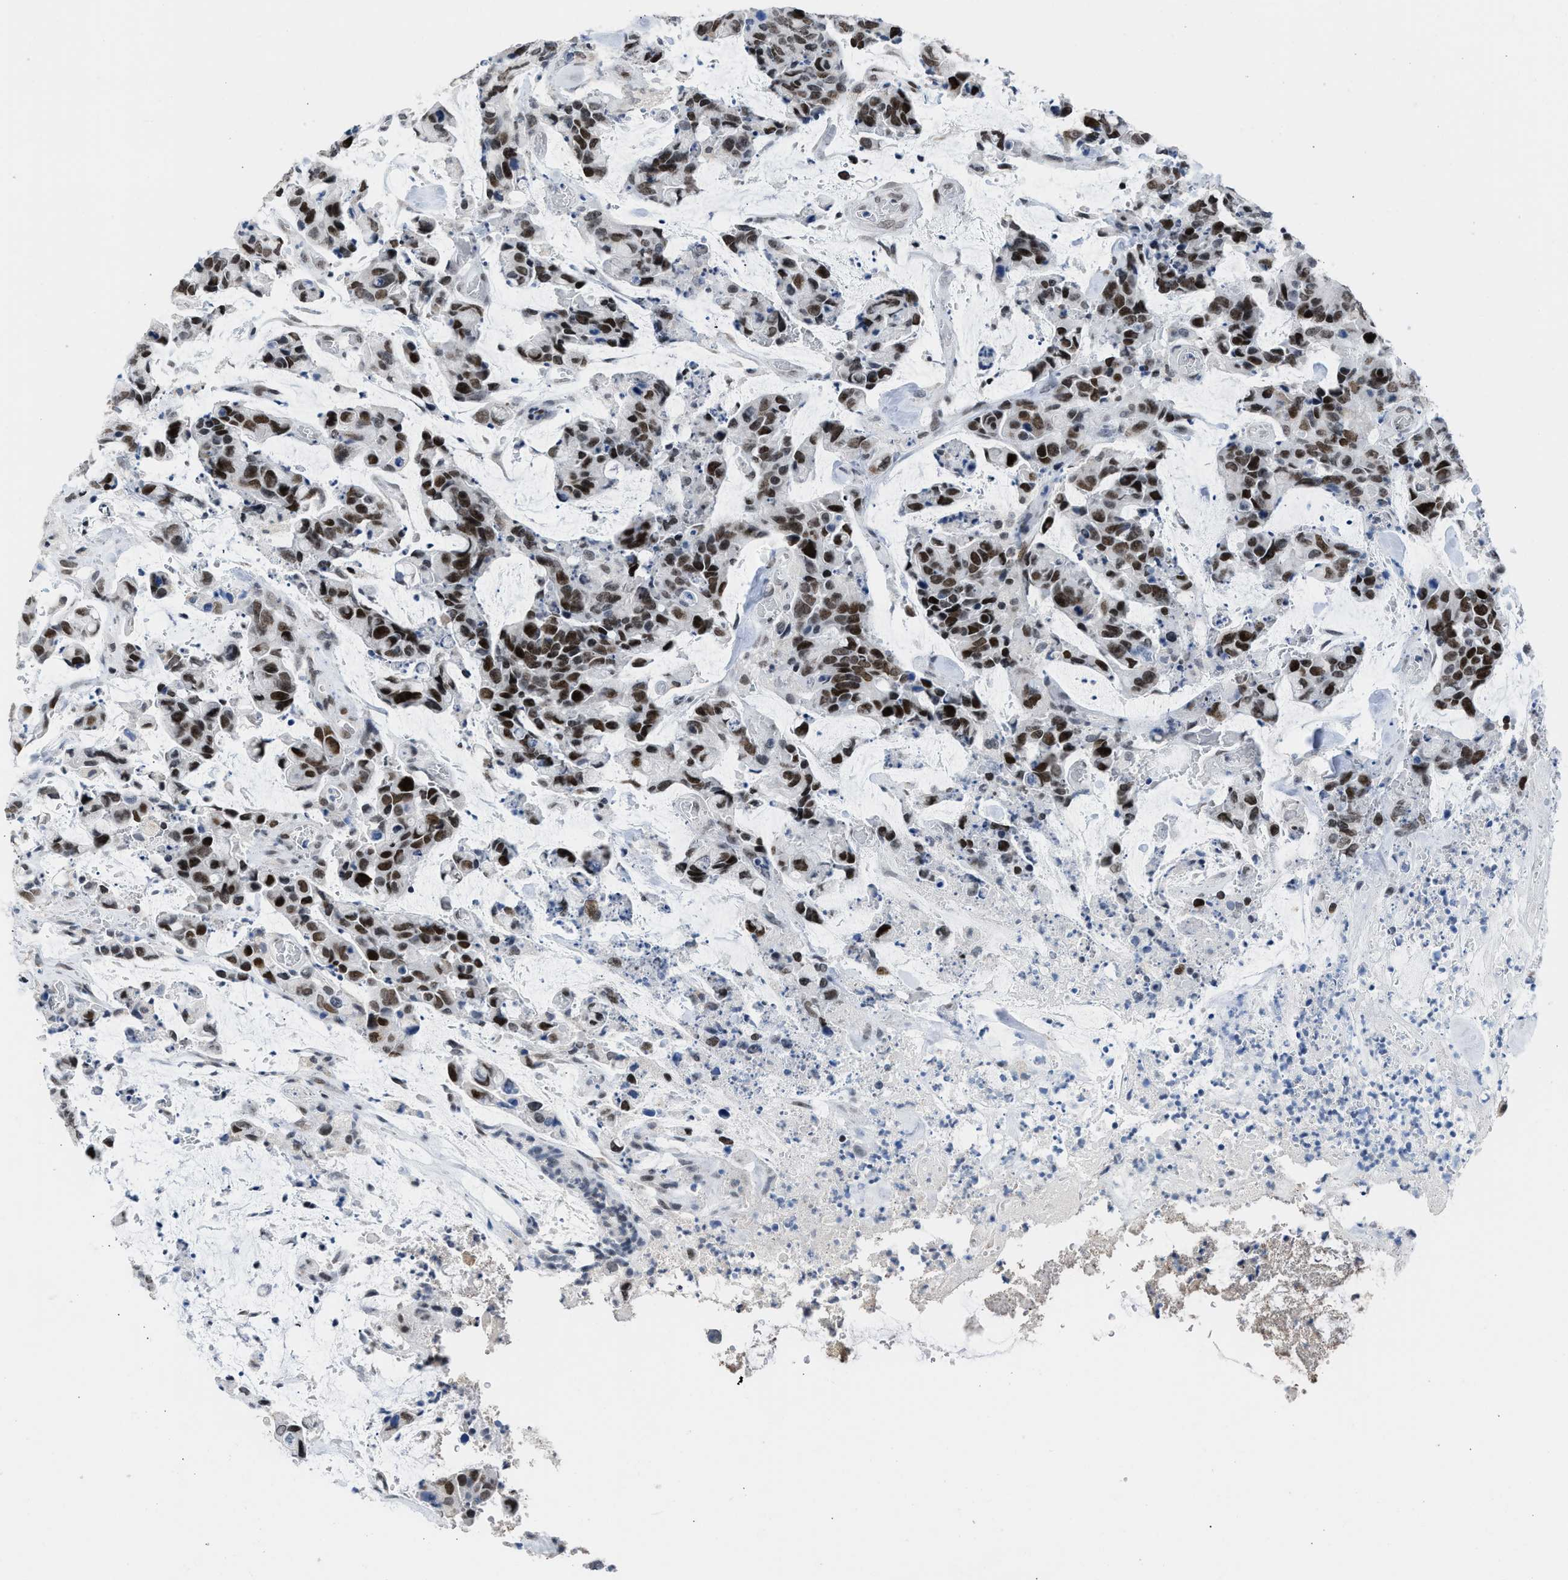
{"staining": {"intensity": "strong", "quantity": ">75%", "location": "nuclear"}, "tissue": "colorectal cancer", "cell_type": "Tumor cells", "image_type": "cancer", "snomed": [{"axis": "morphology", "description": "Adenocarcinoma, NOS"}, {"axis": "topography", "description": "Colon"}], "caption": "High-magnification brightfield microscopy of colorectal cancer (adenocarcinoma) stained with DAB (brown) and counterstained with hematoxylin (blue). tumor cells exhibit strong nuclear expression is present in about>75% of cells.", "gene": "TERF2IP", "patient": {"sex": "female", "age": 86}}